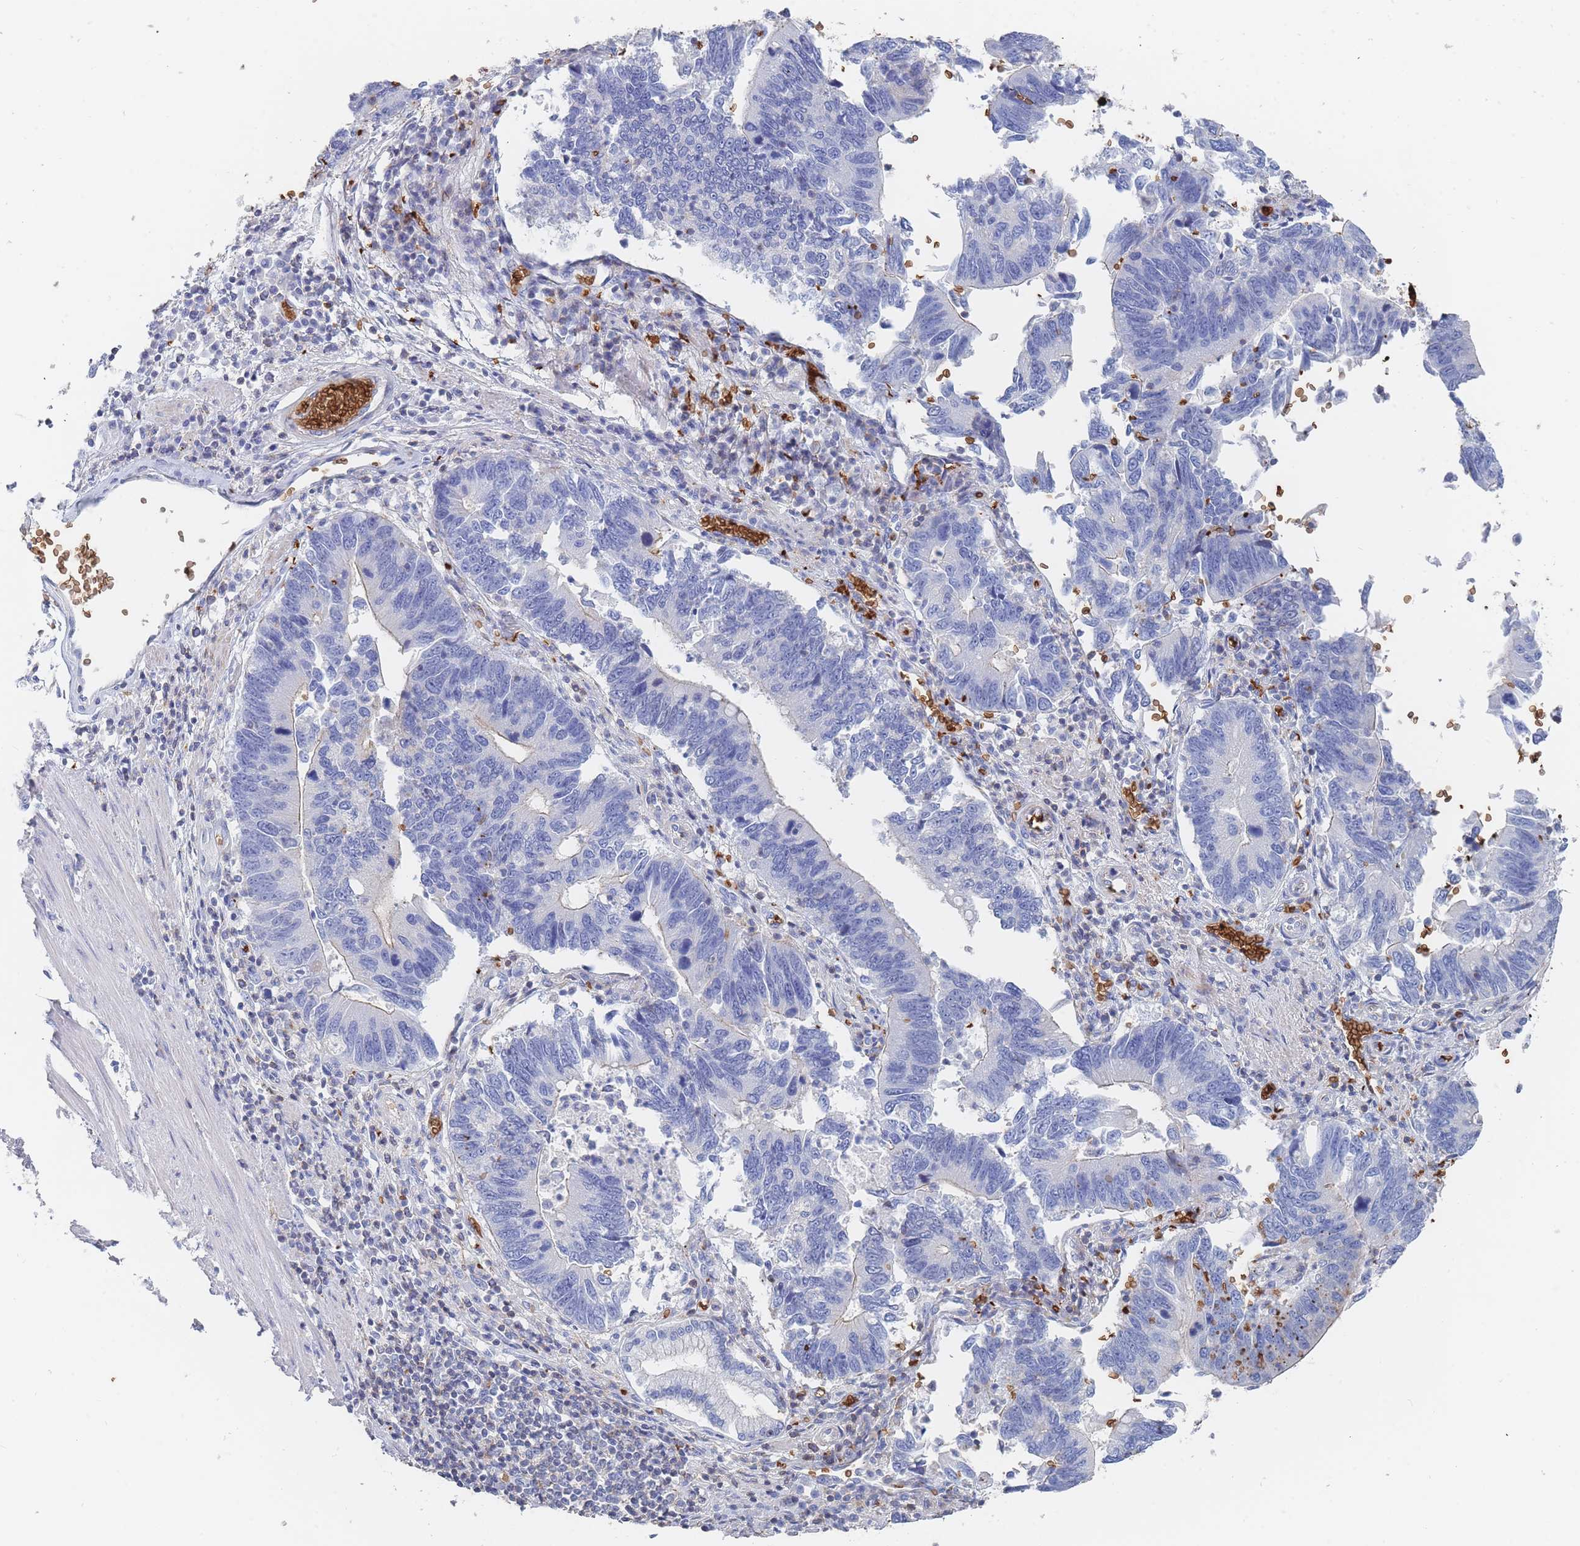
{"staining": {"intensity": "negative", "quantity": "none", "location": "none"}, "tissue": "stomach cancer", "cell_type": "Tumor cells", "image_type": "cancer", "snomed": [{"axis": "morphology", "description": "Adenocarcinoma, NOS"}, {"axis": "topography", "description": "Stomach"}], "caption": "Adenocarcinoma (stomach) stained for a protein using immunohistochemistry shows no positivity tumor cells.", "gene": "SLC2A1", "patient": {"sex": "male", "age": 59}}